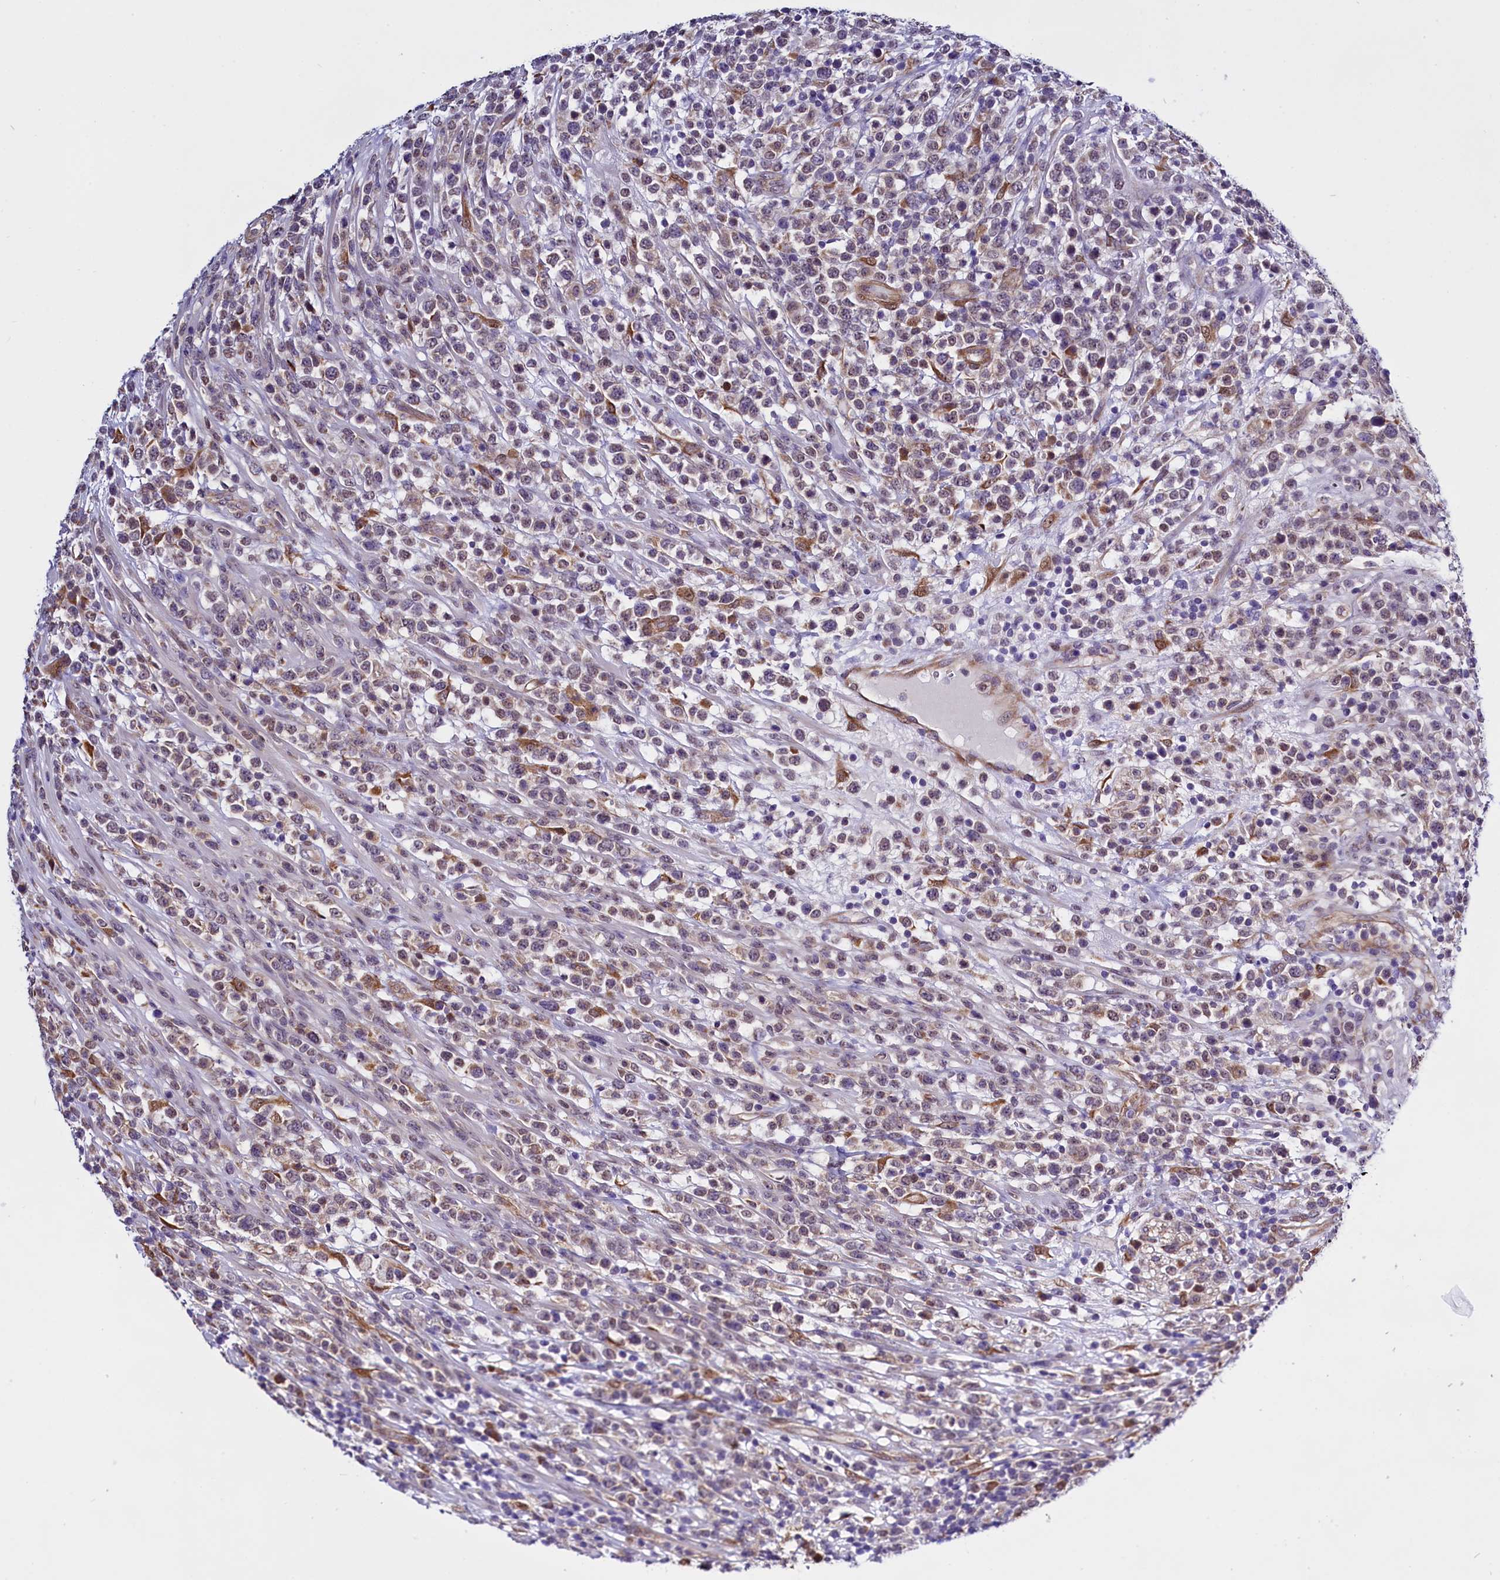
{"staining": {"intensity": "weak", "quantity": "<25%", "location": "cytoplasmic/membranous"}, "tissue": "lymphoma", "cell_type": "Tumor cells", "image_type": "cancer", "snomed": [{"axis": "morphology", "description": "Malignant lymphoma, non-Hodgkin's type, High grade"}, {"axis": "topography", "description": "Colon"}], "caption": "DAB (3,3'-diaminobenzidine) immunohistochemical staining of human malignant lymphoma, non-Hodgkin's type (high-grade) exhibits no significant staining in tumor cells. (Immunohistochemistry, brightfield microscopy, high magnification).", "gene": "UACA", "patient": {"sex": "female", "age": 53}}